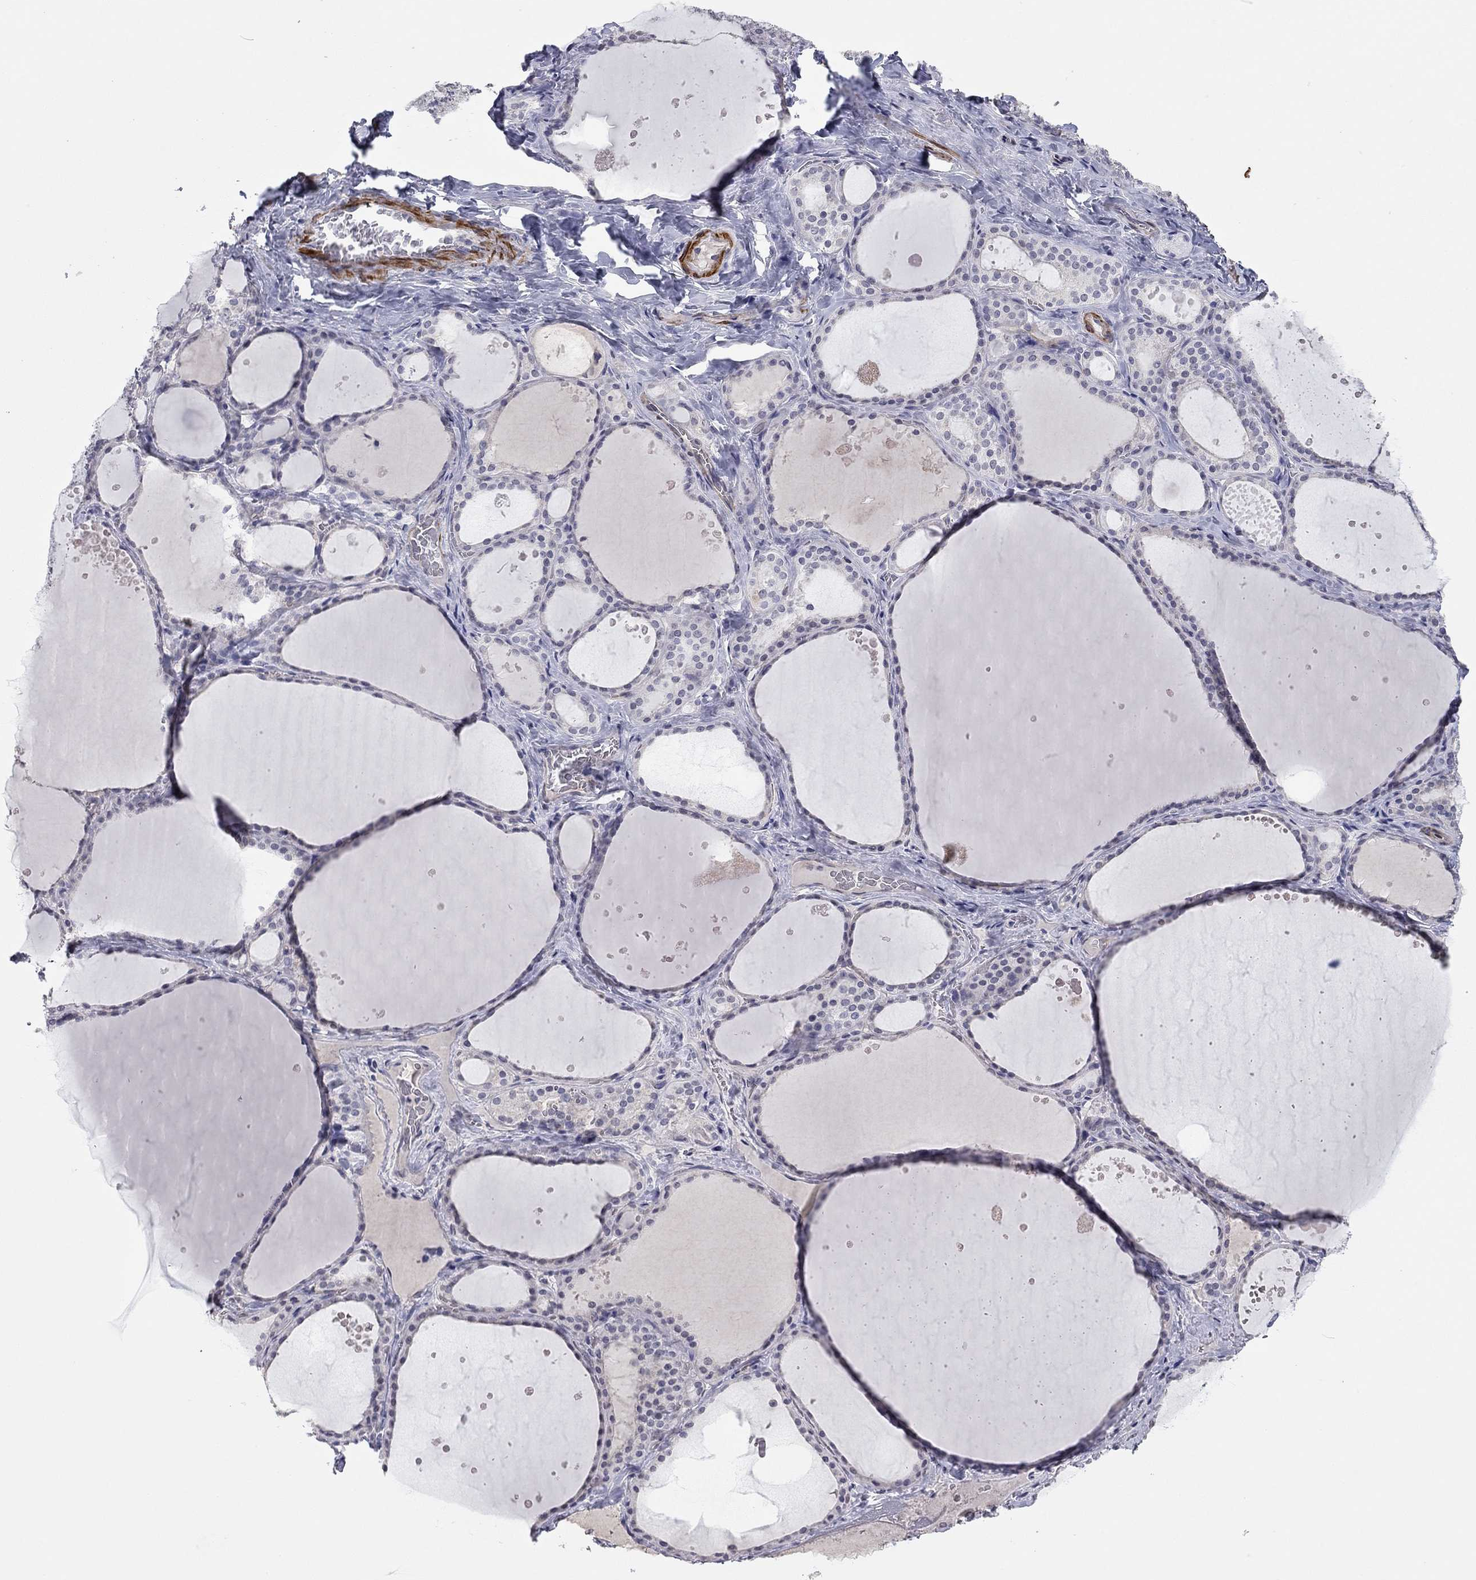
{"staining": {"intensity": "negative", "quantity": "none", "location": "none"}, "tissue": "thyroid gland", "cell_type": "Glandular cells", "image_type": "normal", "snomed": [{"axis": "morphology", "description": "Normal tissue, NOS"}, {"axis": "topography", "description": "Thyroid gland"}], "caption": "This is a micrograph of immunohistochemistry staining of benign thyroid gland, which shows no expression in glandular cells. (DAB (3,3'-diaminobenzidine) immunohistochemistry visualized using brightfield microscopy, high magnification).", "gene": "IP6K3", "patient": {"sex": "male", "age": 63}}